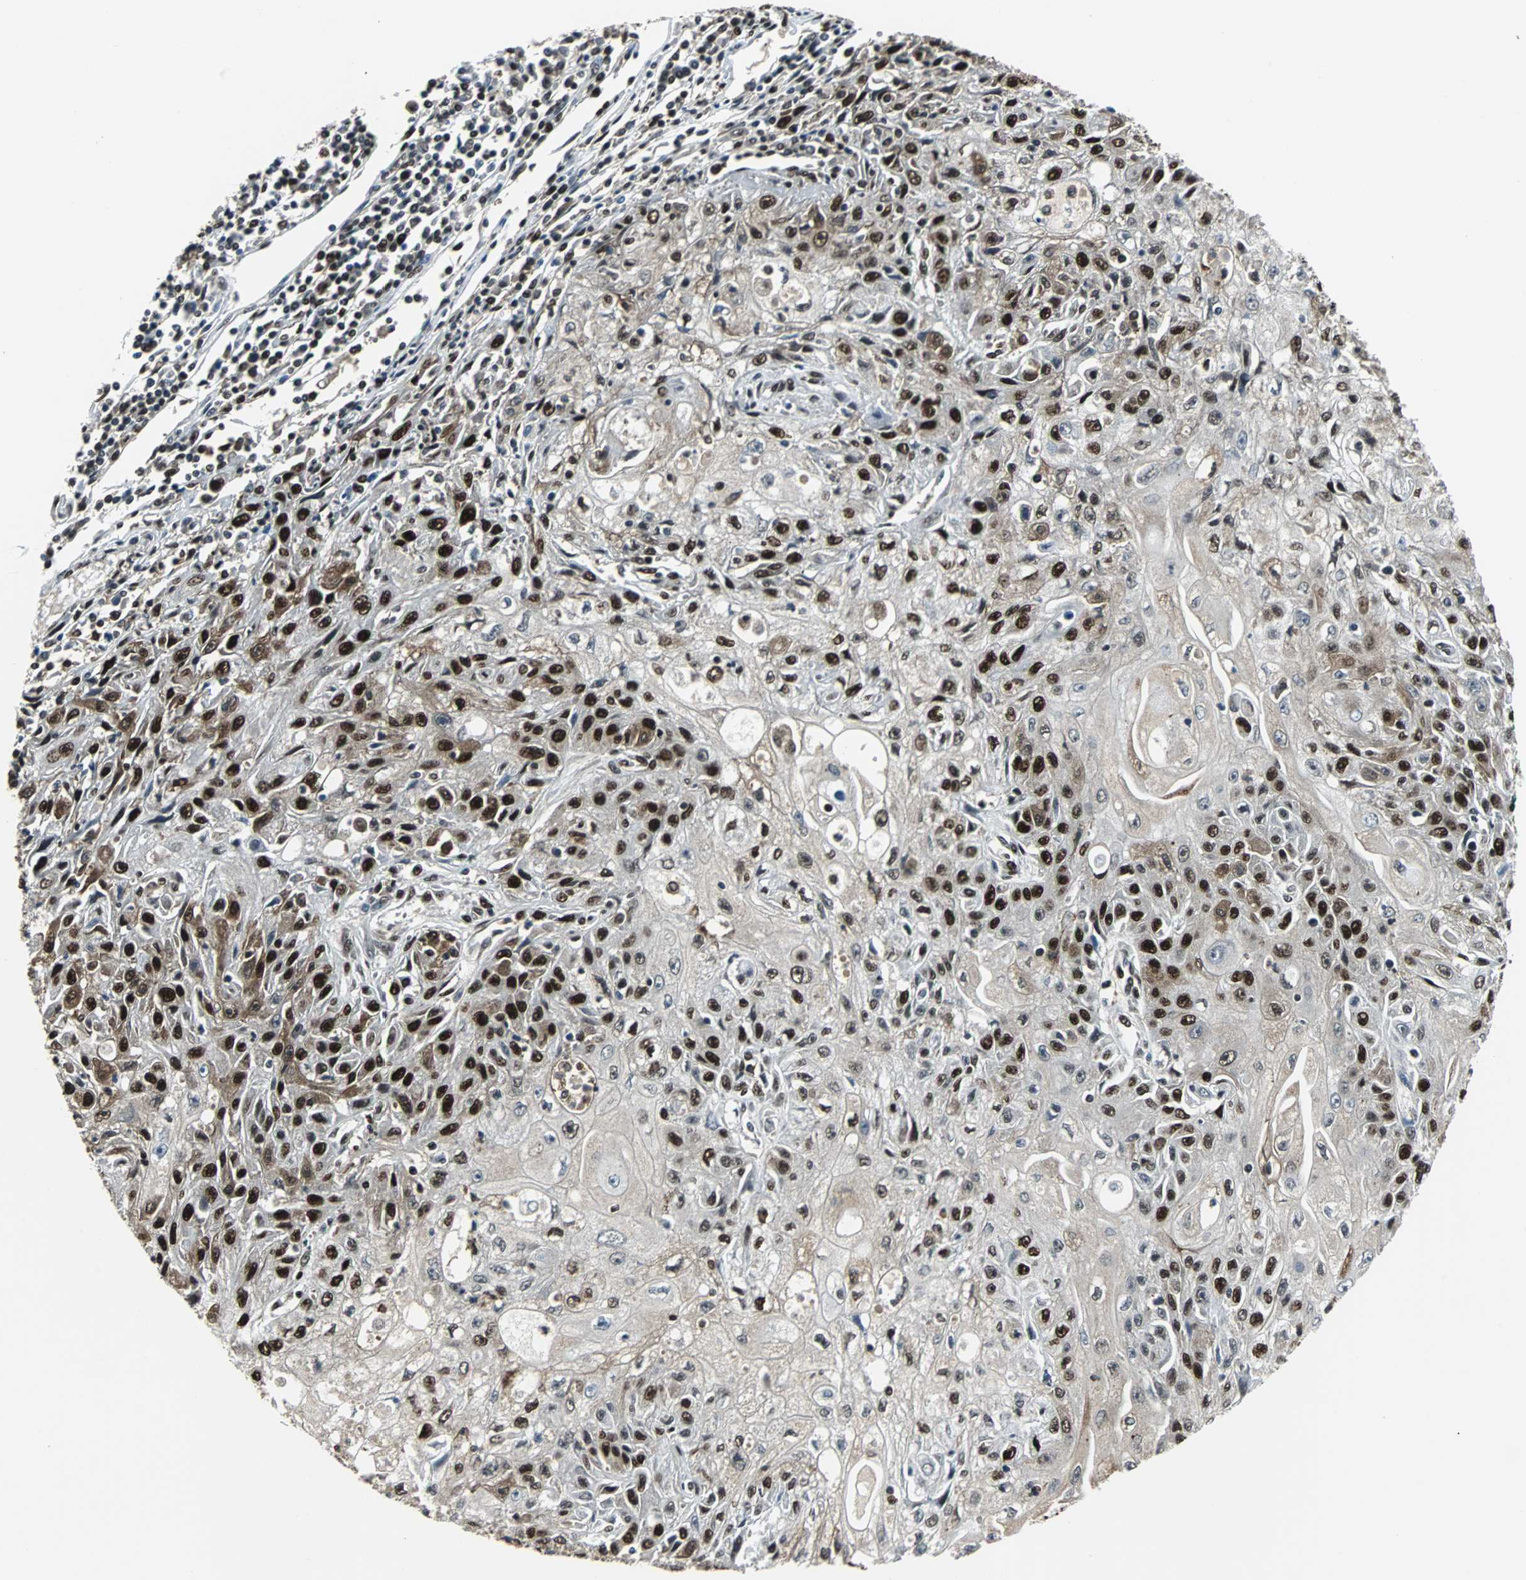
{"staining": {"intensity": "strong", "quantity": ">75%", "location": "nuclear"}, "tissue": "skin cancer", "cell_type": "Tumor cells", "image_type": "cancer", "snomed": [{"axis": "morphology", "description": "Squamous cell carcinoma, NOS"}, {"axis": "topography", "description": "Skin"}], "caption": "DAB immunohistochemical staining of skin squamous cell carcinoma exhibits strong nuclear protein positivity in about >75% of tumor cells.", "gene": "XRCC4", "patient": {"sex": "male", "age": 75}}